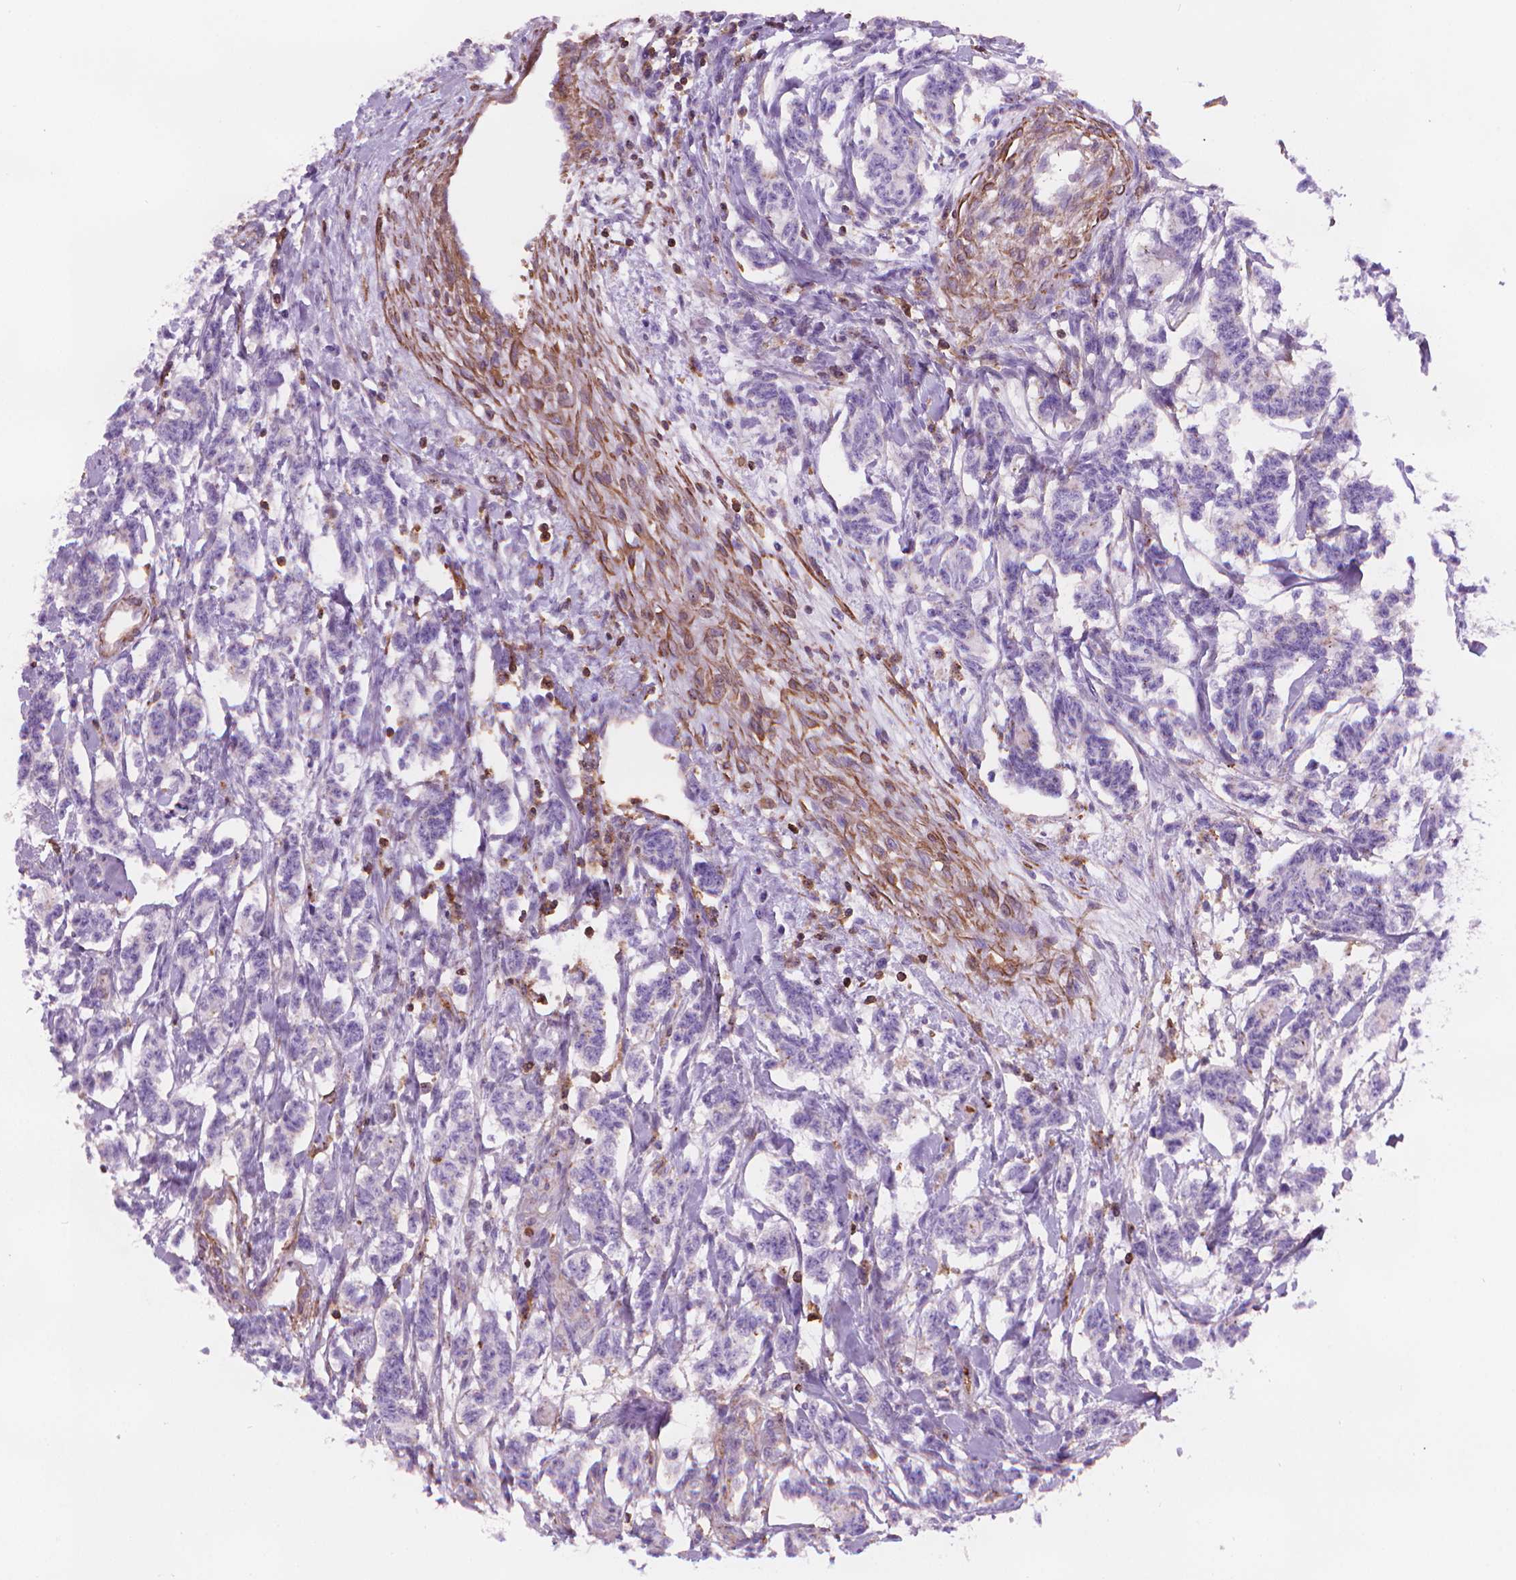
{"staining": {"intensity": "negative", "quantity": "none", "location": "none"}, "tissue": "carcinoid", "cell_type": "Tumor cells", "image_type": "cancer", "snomed": [{"axis": "morphology", "description": "Carcinoid, malignant, NOS"}, {"axis": "topography", "description": "Kidney"}], "caption": "This is a micrograph of immunohistochemistry (IHC) staining of carcinoid (malignant), which shows no expression in tumor cells. (DAB (3,3'-diaminobenzidine) immunohistochemistry with hematoxylin counter stain).", "gene": "PATJ", "patient": {"sex": "female", "age": 41}}